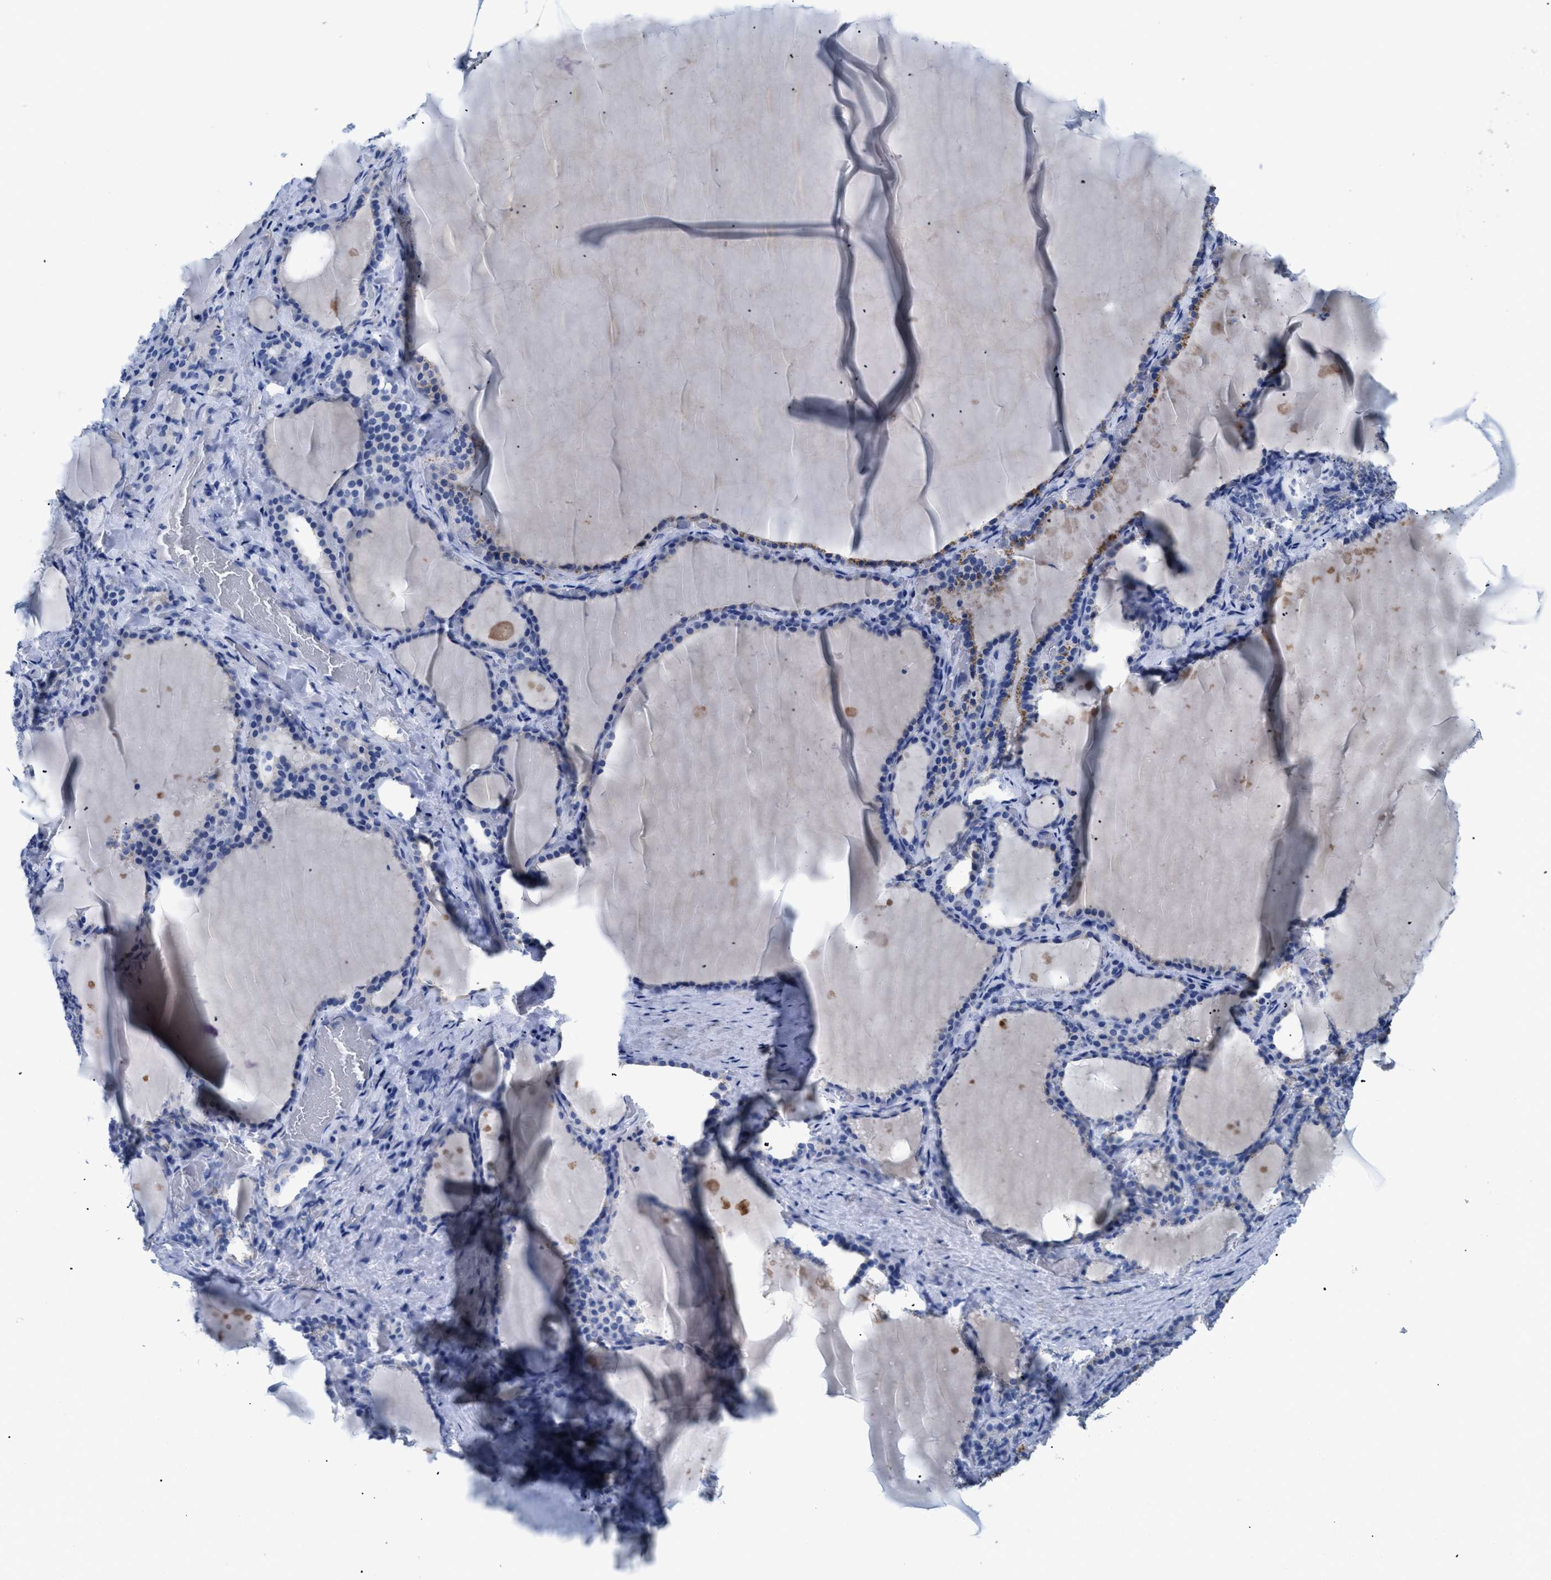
{"staining": {"intensity": "negative", "quantity": "none", "location": "none"}, "tissue": "thyroid gland", "cell_type": "Glandular cells", "image_type": "normal", "snomed": [{"axis": "morphology", "description": "Normal tissue, NOS"}, {"axis": "topography", "description": "Thyroid gland"}], "caption": "Unremarkable thyroid gland was stained to show a protein in brown. There is no significant positivity in glandular cells. (DAB immunohistochemistry visualized using brightfield microscopy, high magnification).", "gene": "APOBEC2", "patient": {"sex": "female", "age": 28}}